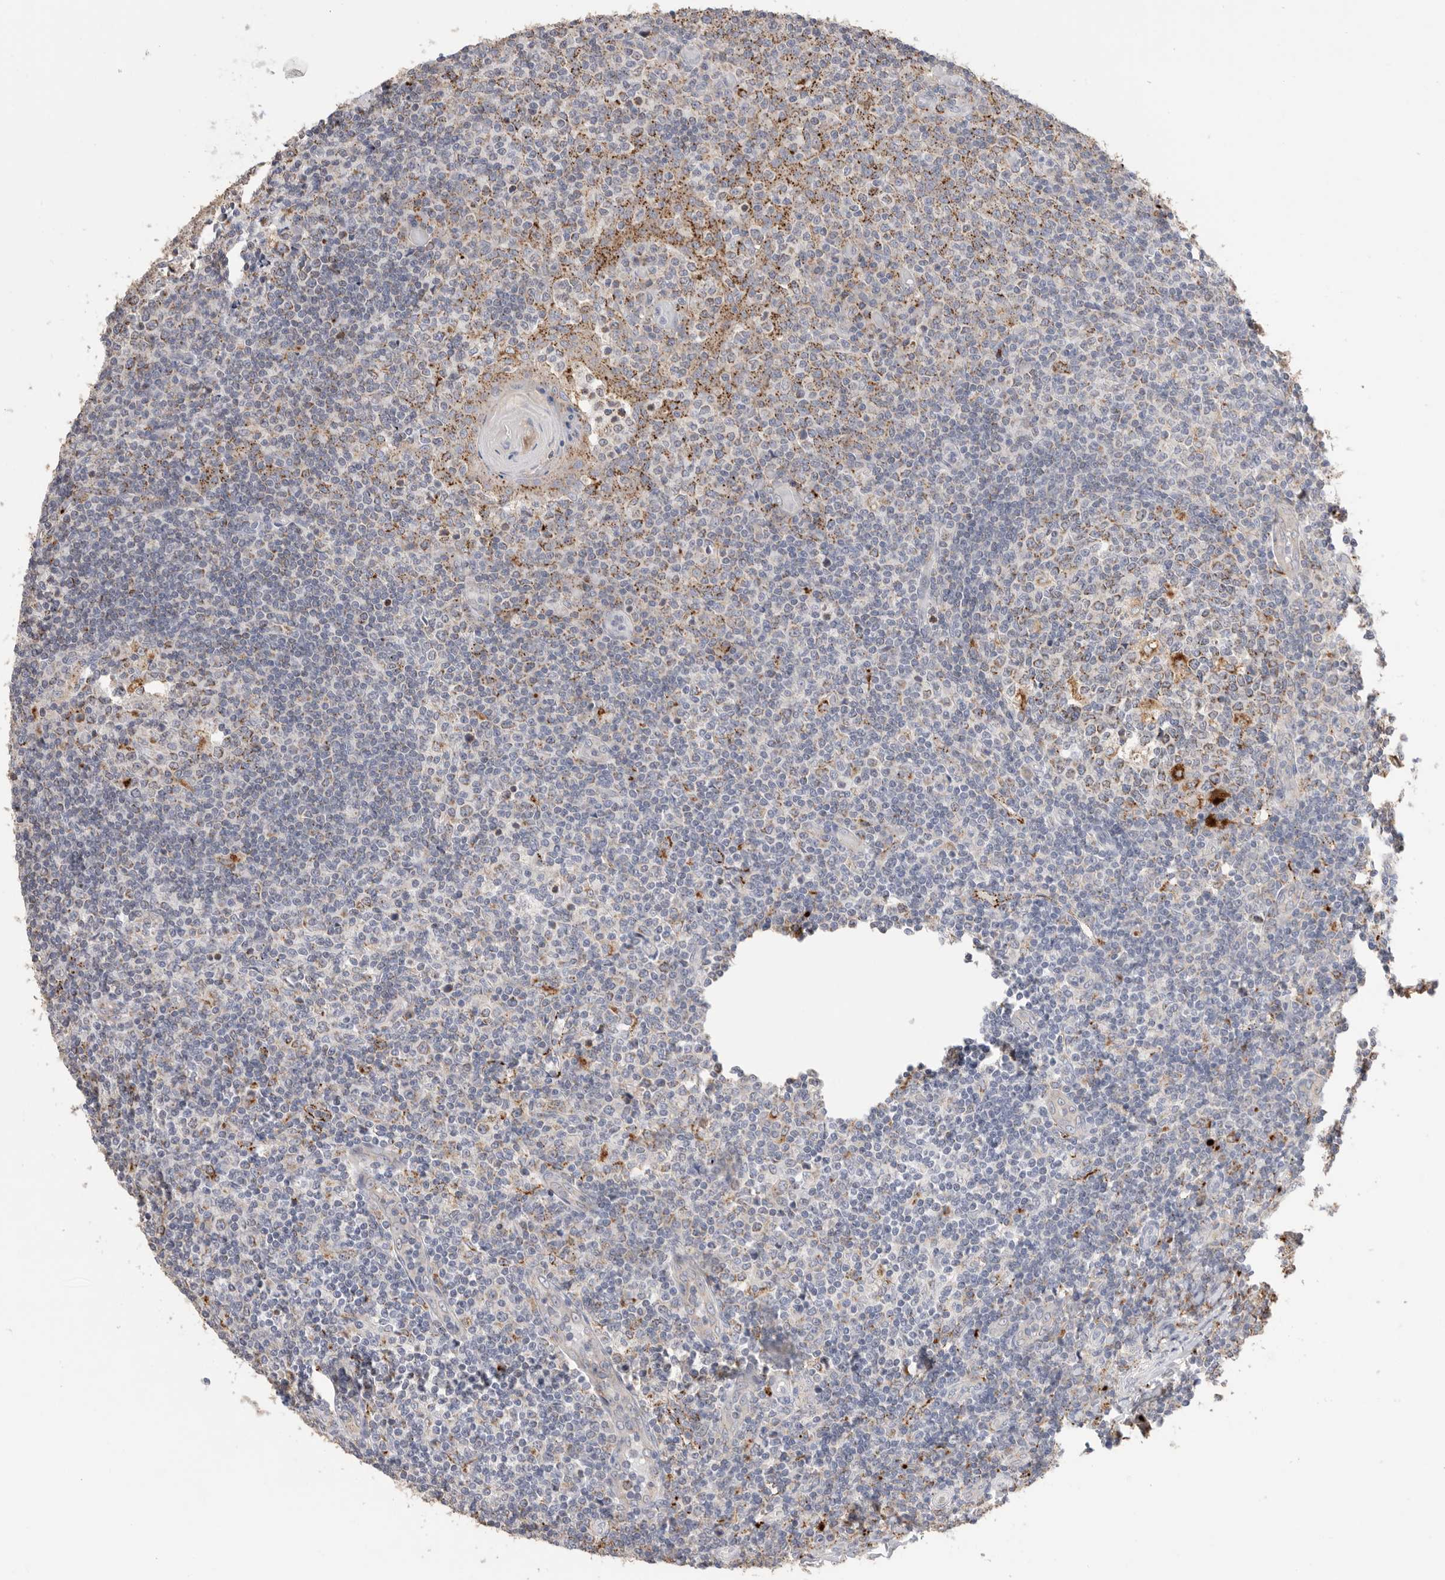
{"staining": {"intensity": "strong", "quantity": "<25%", "location": "cytoplasmic/membranous"}, "tissue": "tonsil", "cell_type": "Germinal center cells", "image_type": "normal", "snomed": [{"axis": "morphology", "description": "Normal tissue, NOS"}, {"axis": "topography", "description": "Tonsil"}], "caption": "Tonsil stained for a protein reveals strong cytoplasmic/membranous positivity in germinal center cells. (DAB (3,3'-diaminobenzidine) IHC with brightfield microscopy, high magnification).", "gene": "GGH", "patient": {"sex": "female", "age": 19}}